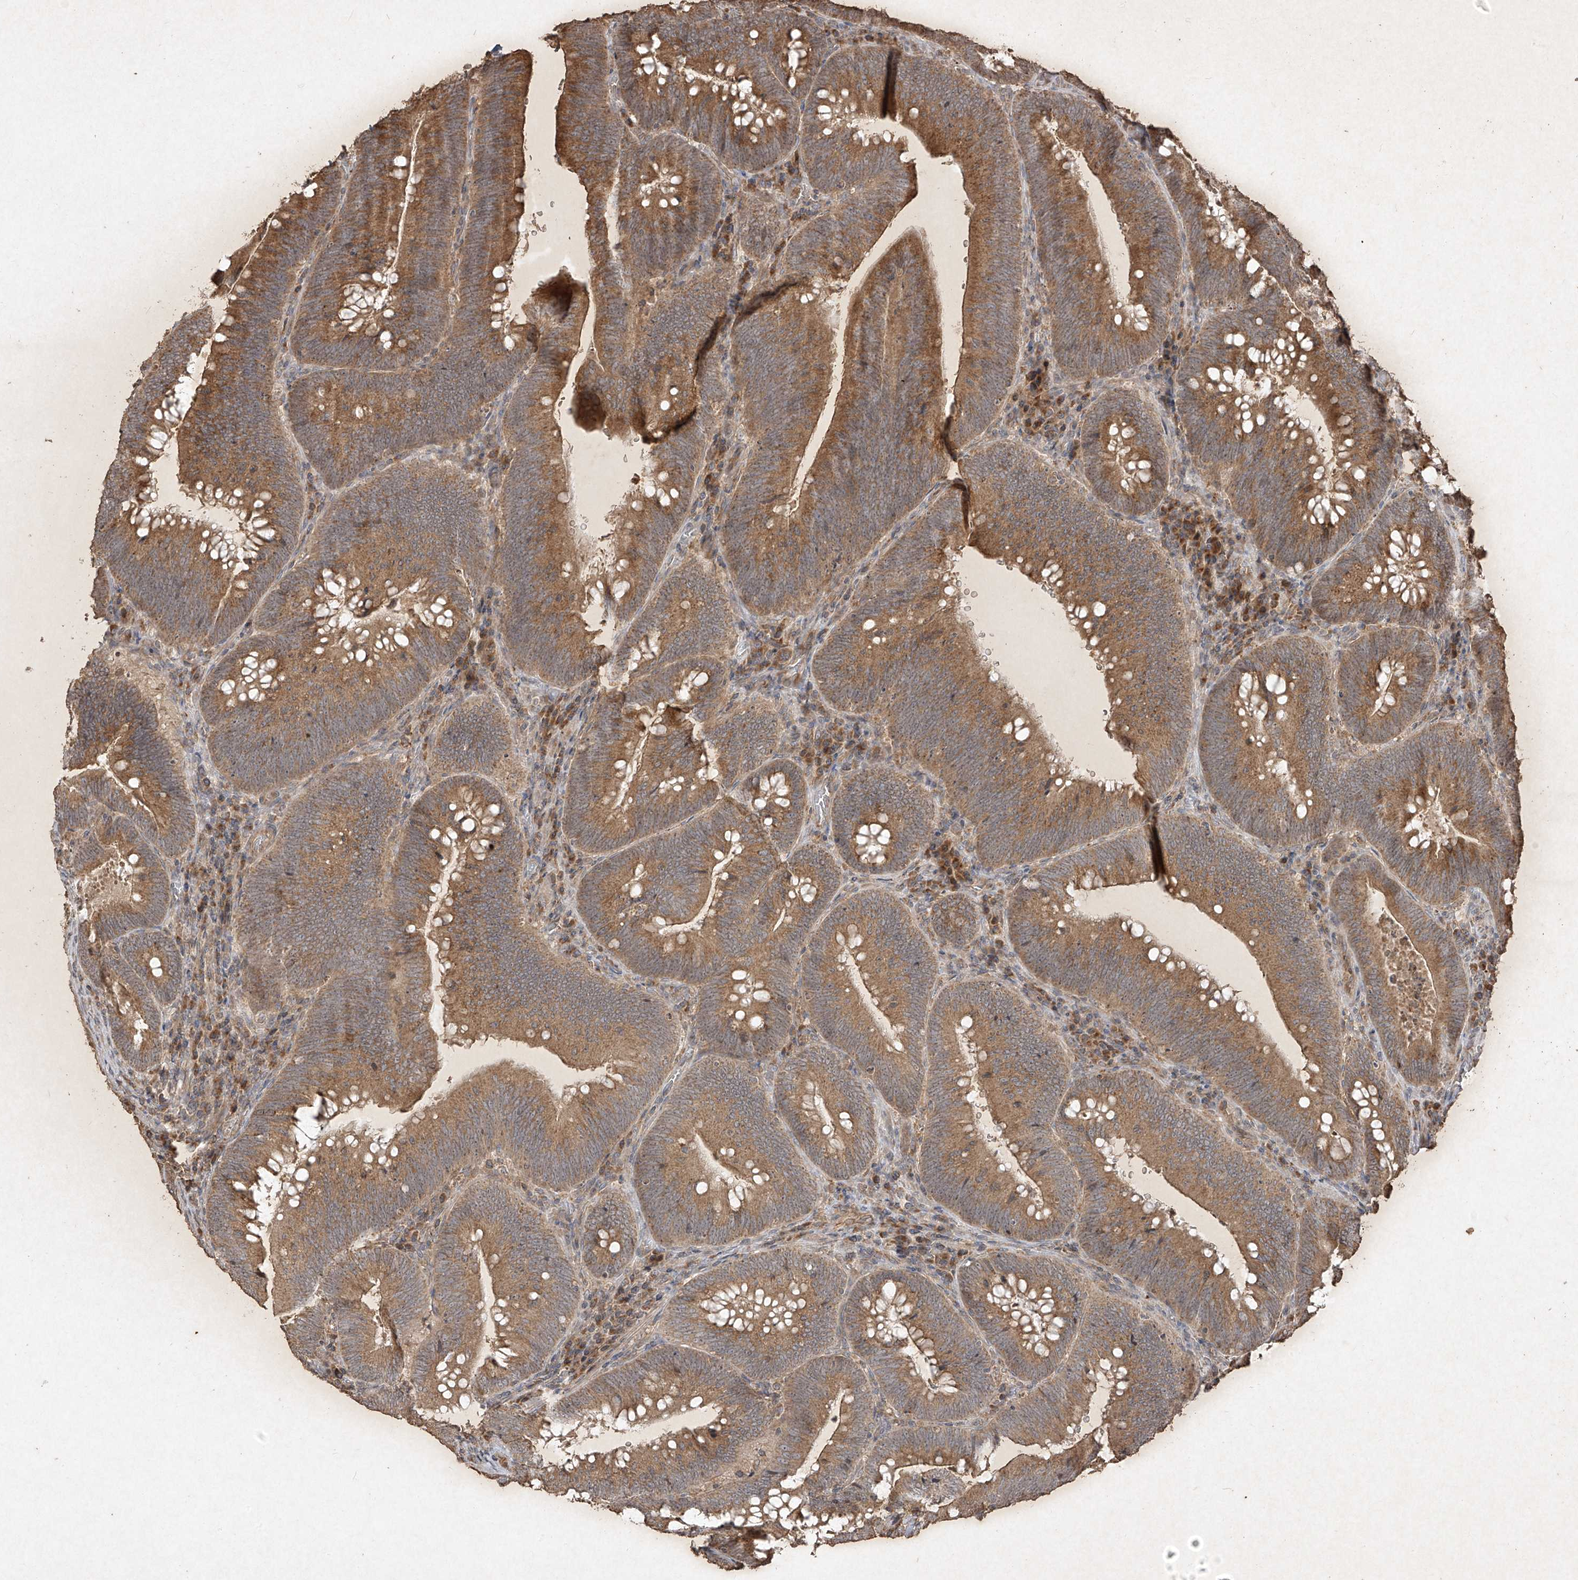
{"staining": {"intensity": "moderate", "quantity": ">75%", "location": "cytoplasmic/membranous"}, "tissue": "colorectal cancer", "cell_type": "Tumor cells", "image_type": "cancer", "snomed": [{"axis": "morphology", "description": "Normal tissue, NOS"}, {"axis": "topography", "description": "Colon"}], "caption": "Immunohistochemistry histopathology image of neoplastic tissue: human colorectal cancer stained using immunohistochemistry demonstrates medium levels of moderate protein expression localized specifically in the cytoplasmic/membranous of tumor cells, appearing as a cytoplasmic/membranous brown color.", "gene": "ABCD3", "patient": {"sex": "female", "age": 82}}